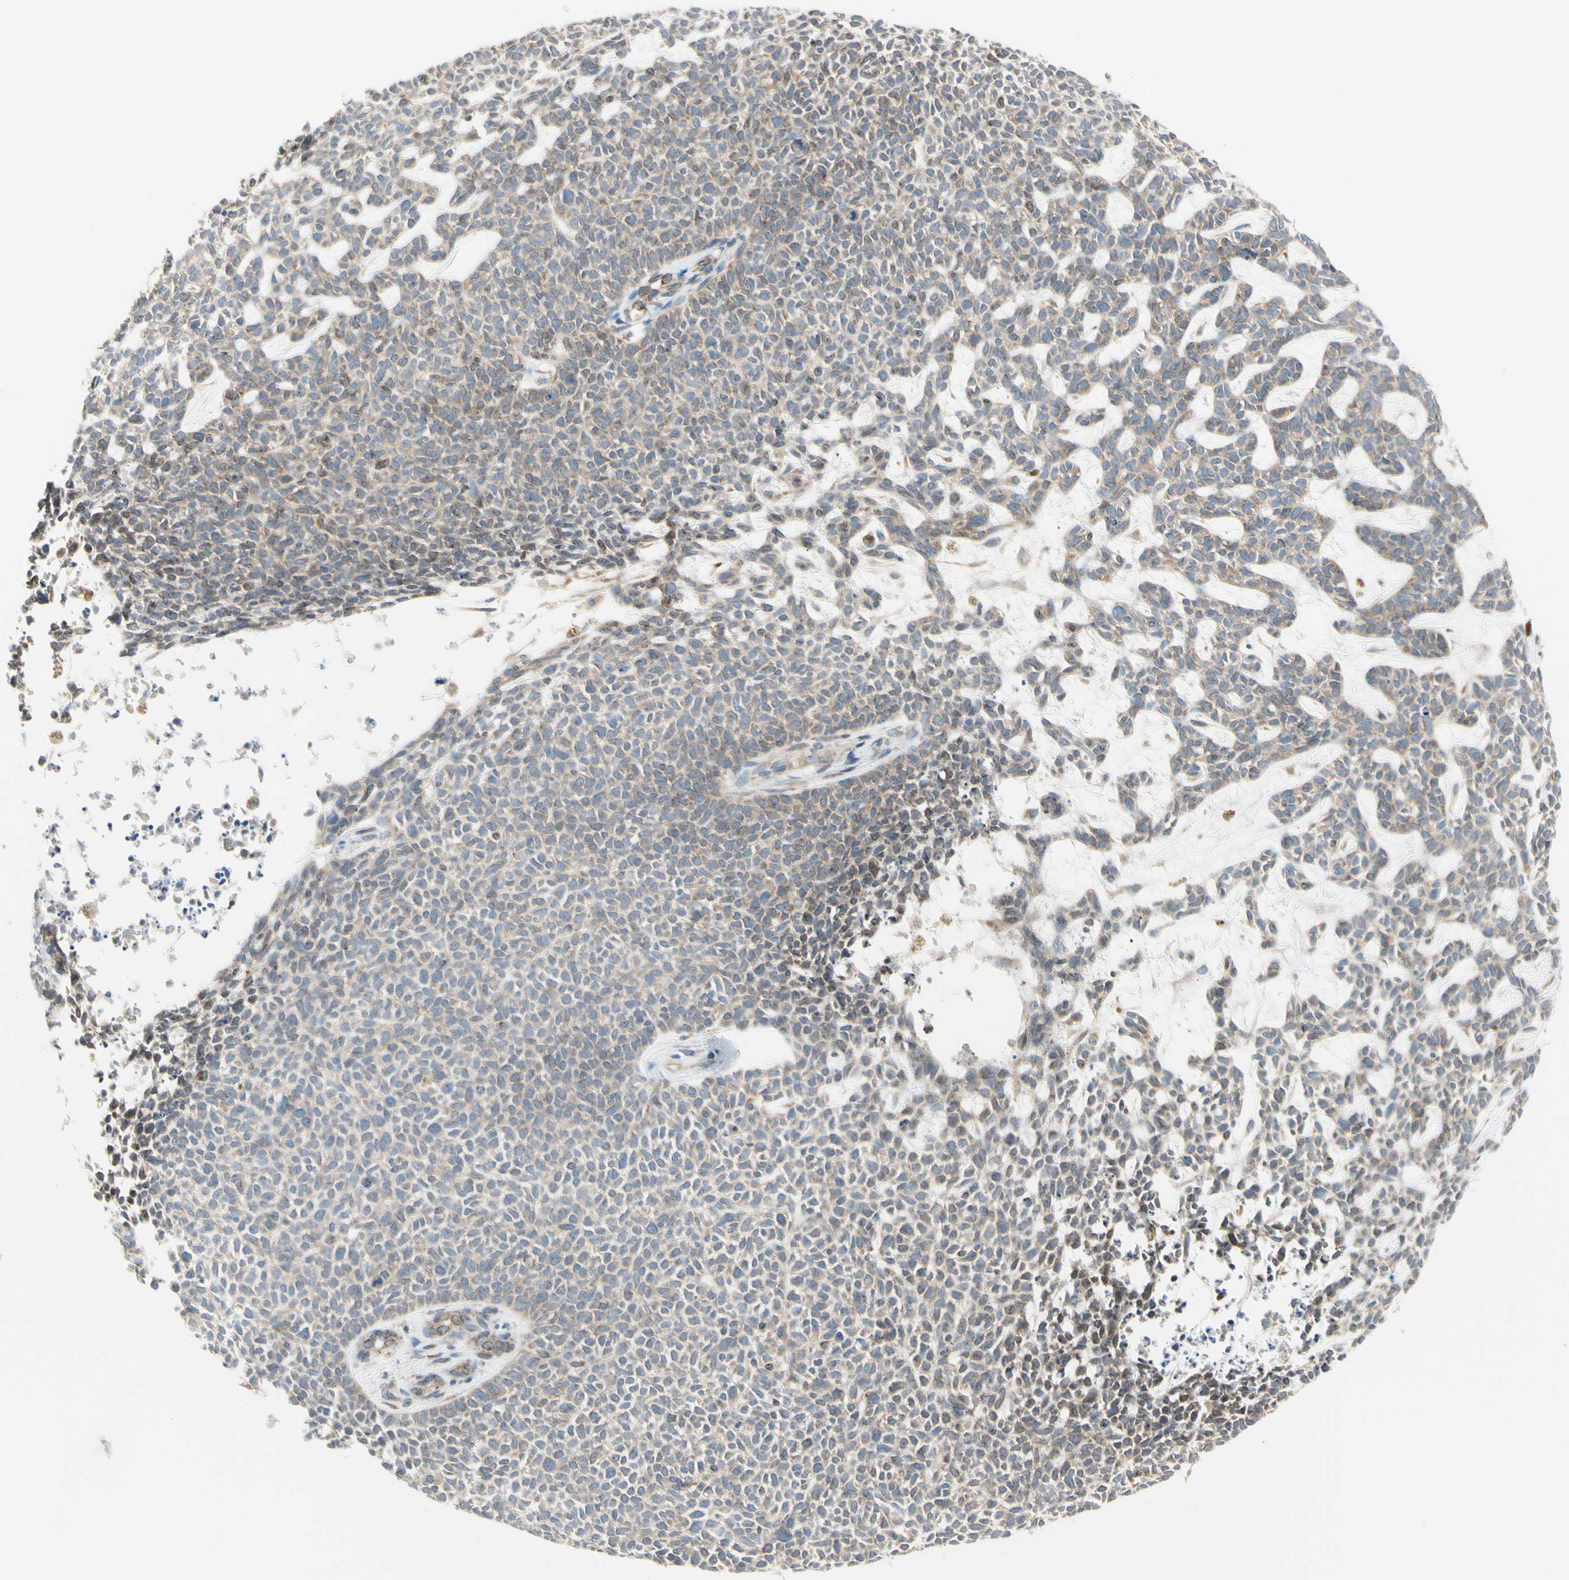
{"staining": {"intensity": "weak", "quantity": ">75%", "location": "cytoplasmic/membranous"}, "tissue": "skin cancer", "cell_type": "Tumor cells", "image_type": "cancer", "snomed": [{"axis": "morphology", "description": "Basal cell carcinoma"}, {"axis": "topography", "description": "Skin"}], "caption": "Weak cytoplasmic/membranous expression is present in approximately >75% of tumor cells in skin cancer (basal cell carcinoma).", "gene": "TRAF2", "patient": {"sex": "female", "age": 84}}